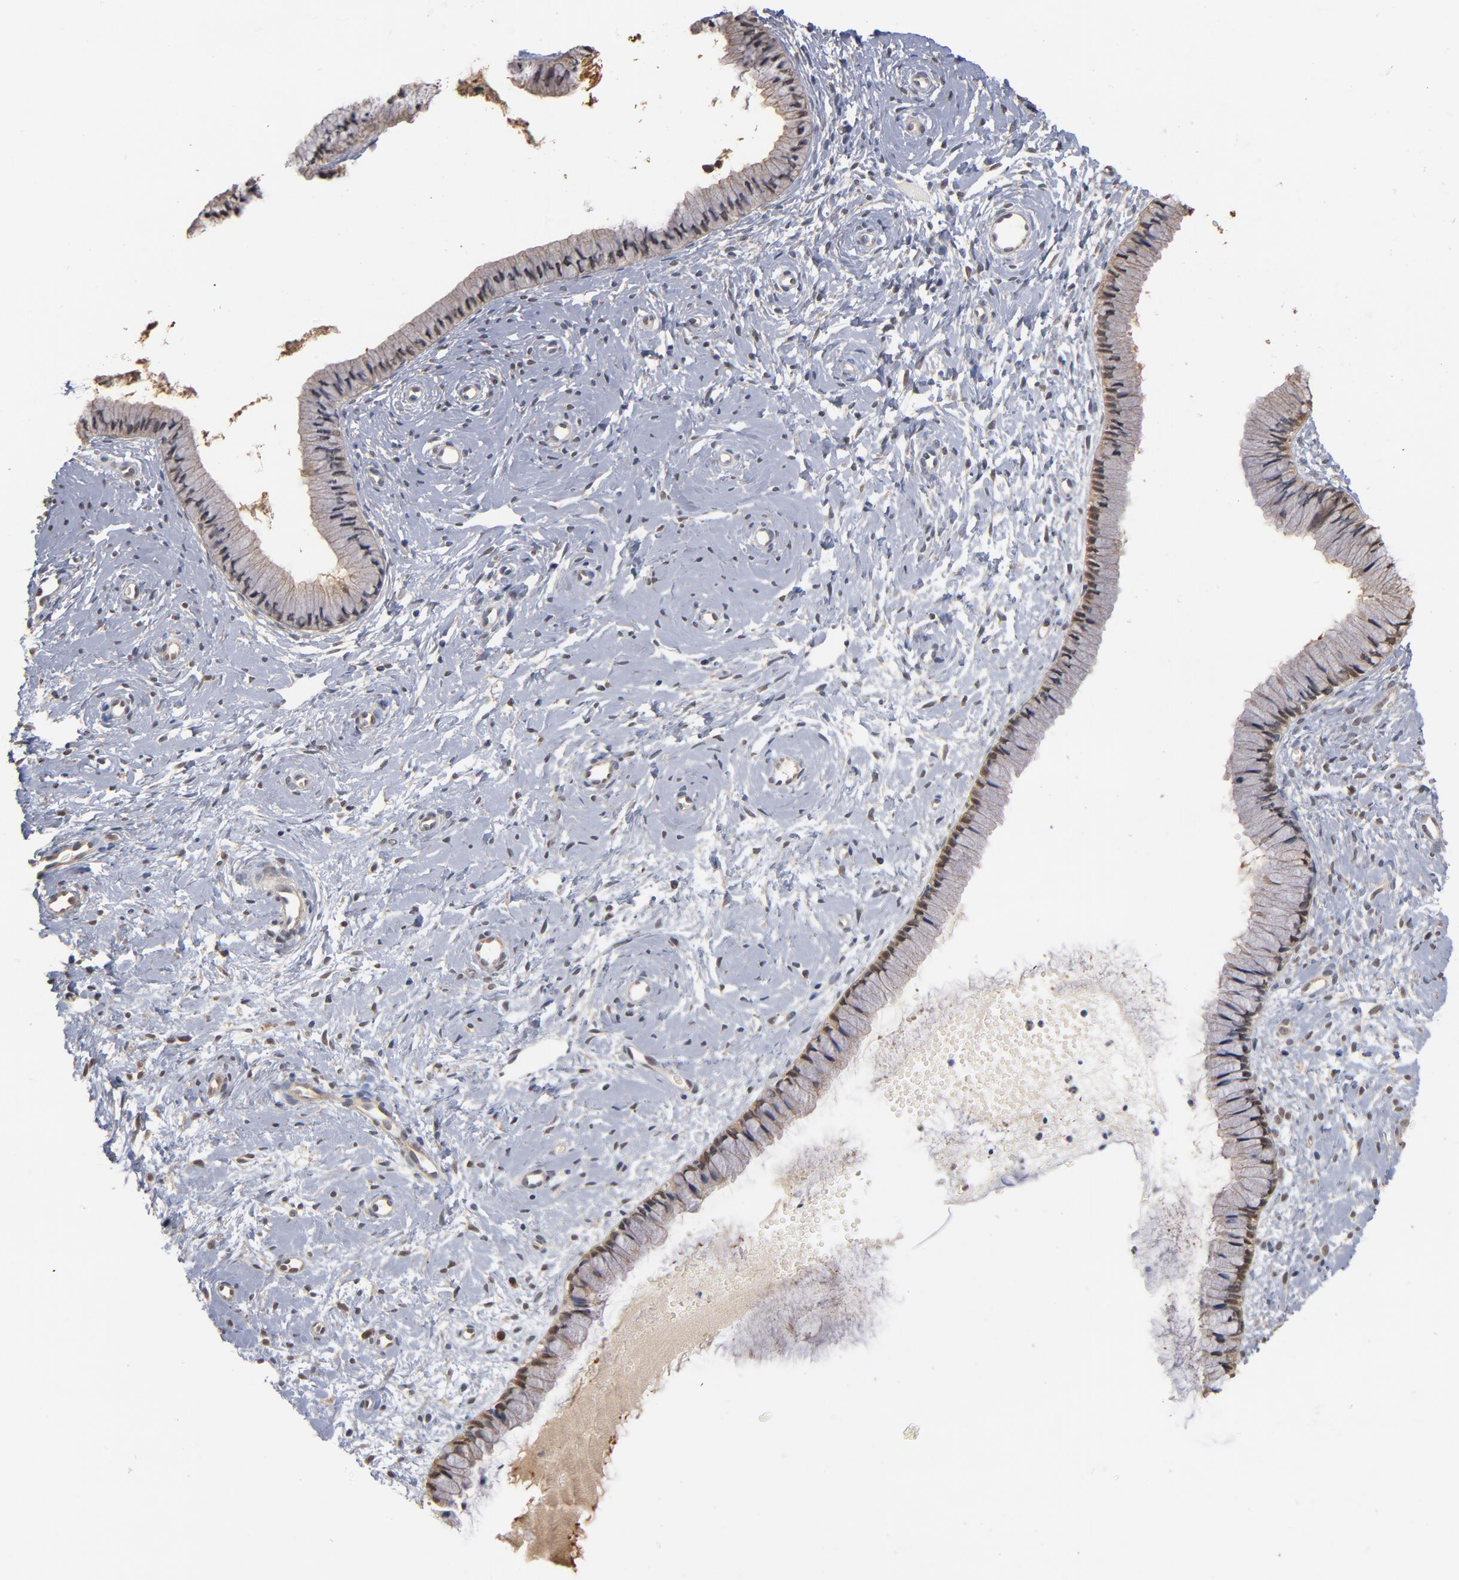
{"staining": {"intensity": "moderate", "quantity": "25%-75%", "location": "cytoplasmic/membranous"}, "tissue": "cervix", "cell_type": "Glandular cells", "image_type": "normal", "snomed": [{"axis": "morphology", "description": "Normal tissue, NOS"}, {"axis": "topography", "description": "Cervix"}], "caption": "The histopathology image shows staining of normal cervix, revealing moderate cytoplasmic/membranous protein positivity (brown color) within glandular cells.", "gene": "MIF", "patient": {"sex": "female", "age": 46}}